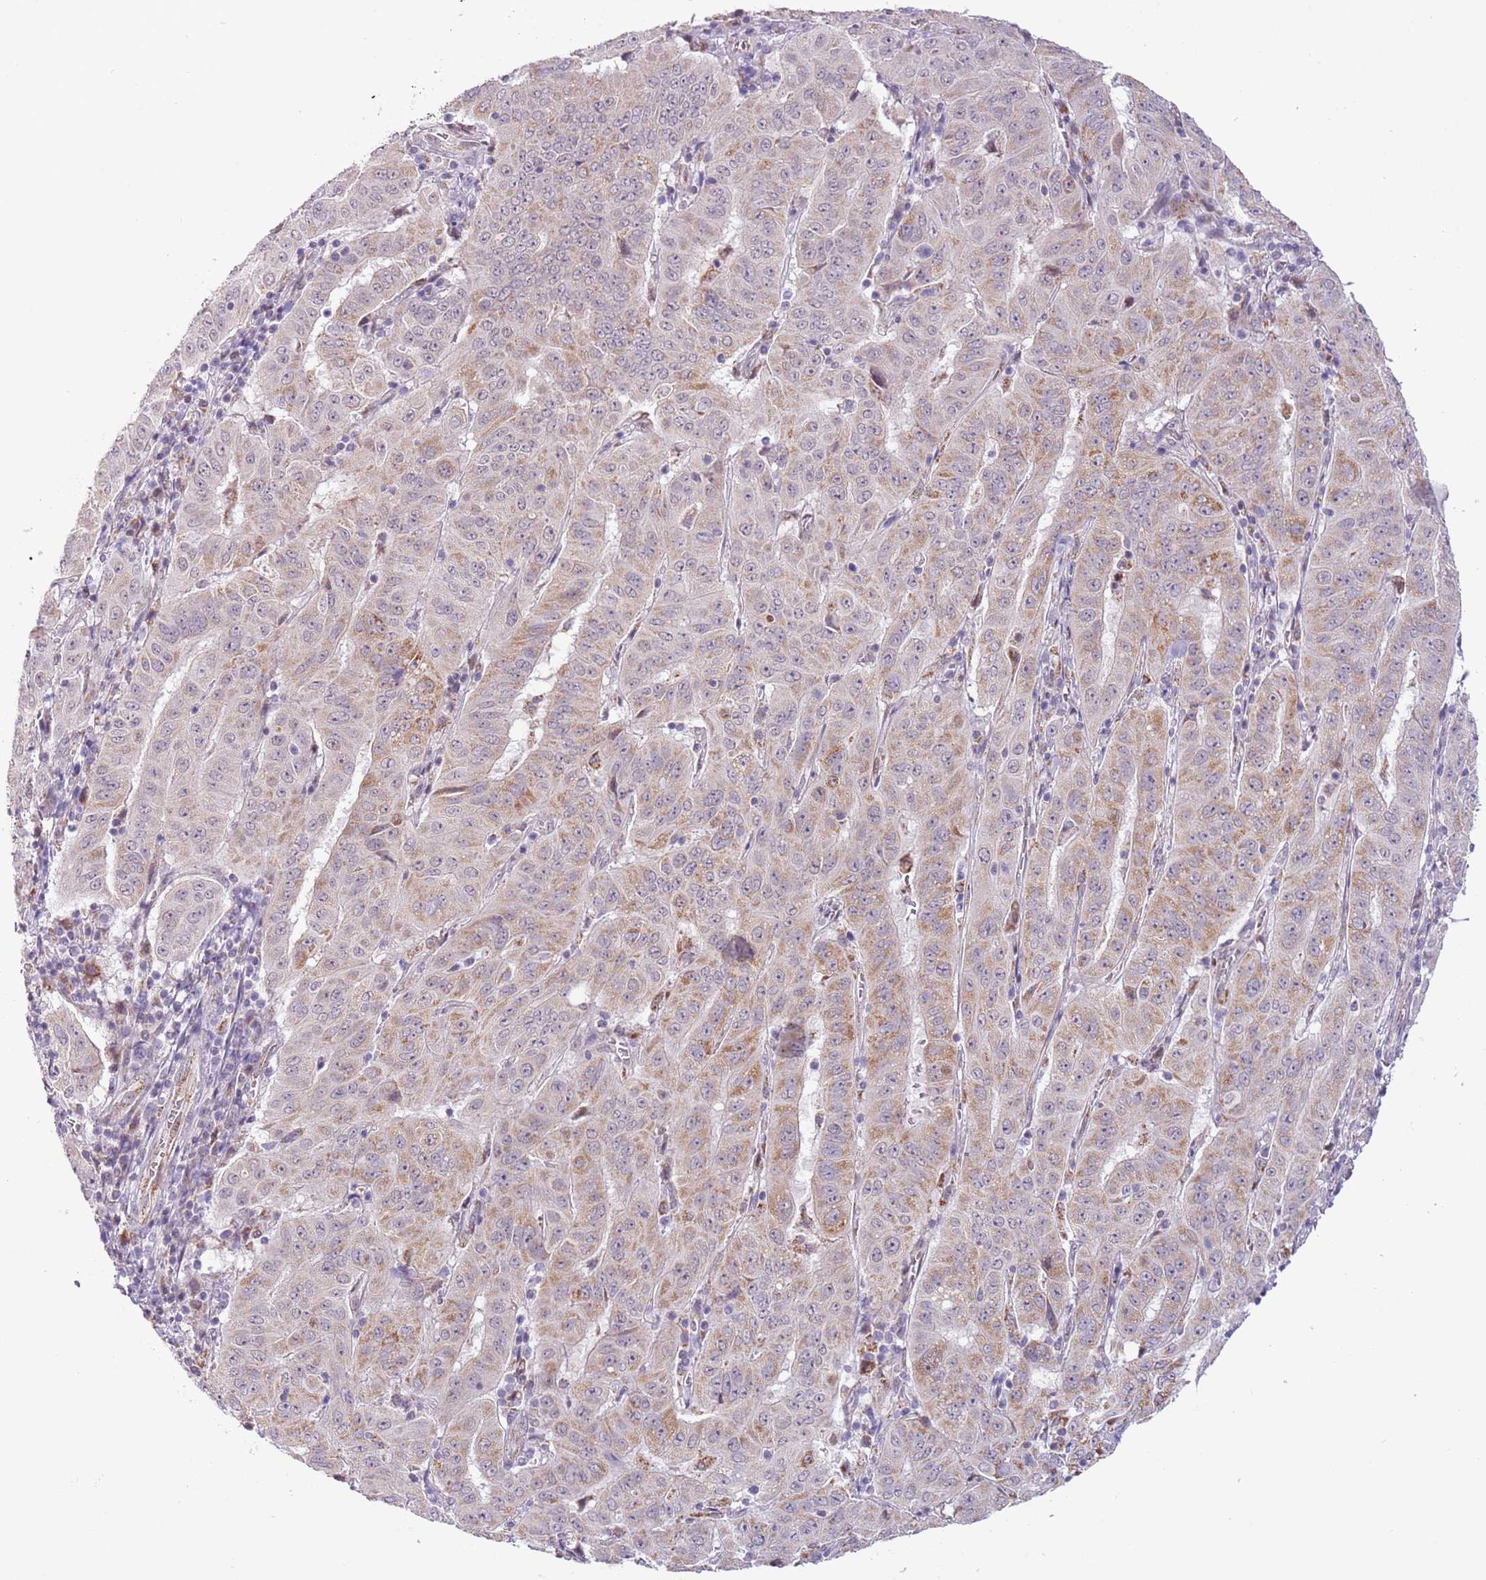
{"staining": {"intensity": "weak", "quantity": "25%-75%", "location": "cytoplasmic/membranous"}, "tissue": "pancreatic cancer", "cell_type": "Tumor cells", "image_type": "cancer", "snomed": [{"axis": "morphology", "description": "Adenocarcinoma, NOS"}, {"axis": "topography", "description": "Pancreas"}], "caption": "Protein staining of pancreatic cancer tissue displays weak cytoplasmic/membranous expression in approximately 25%-75% of tumor cells.", "gene": "MLLT11", "patient": {"sex": "male", "age": 63}}